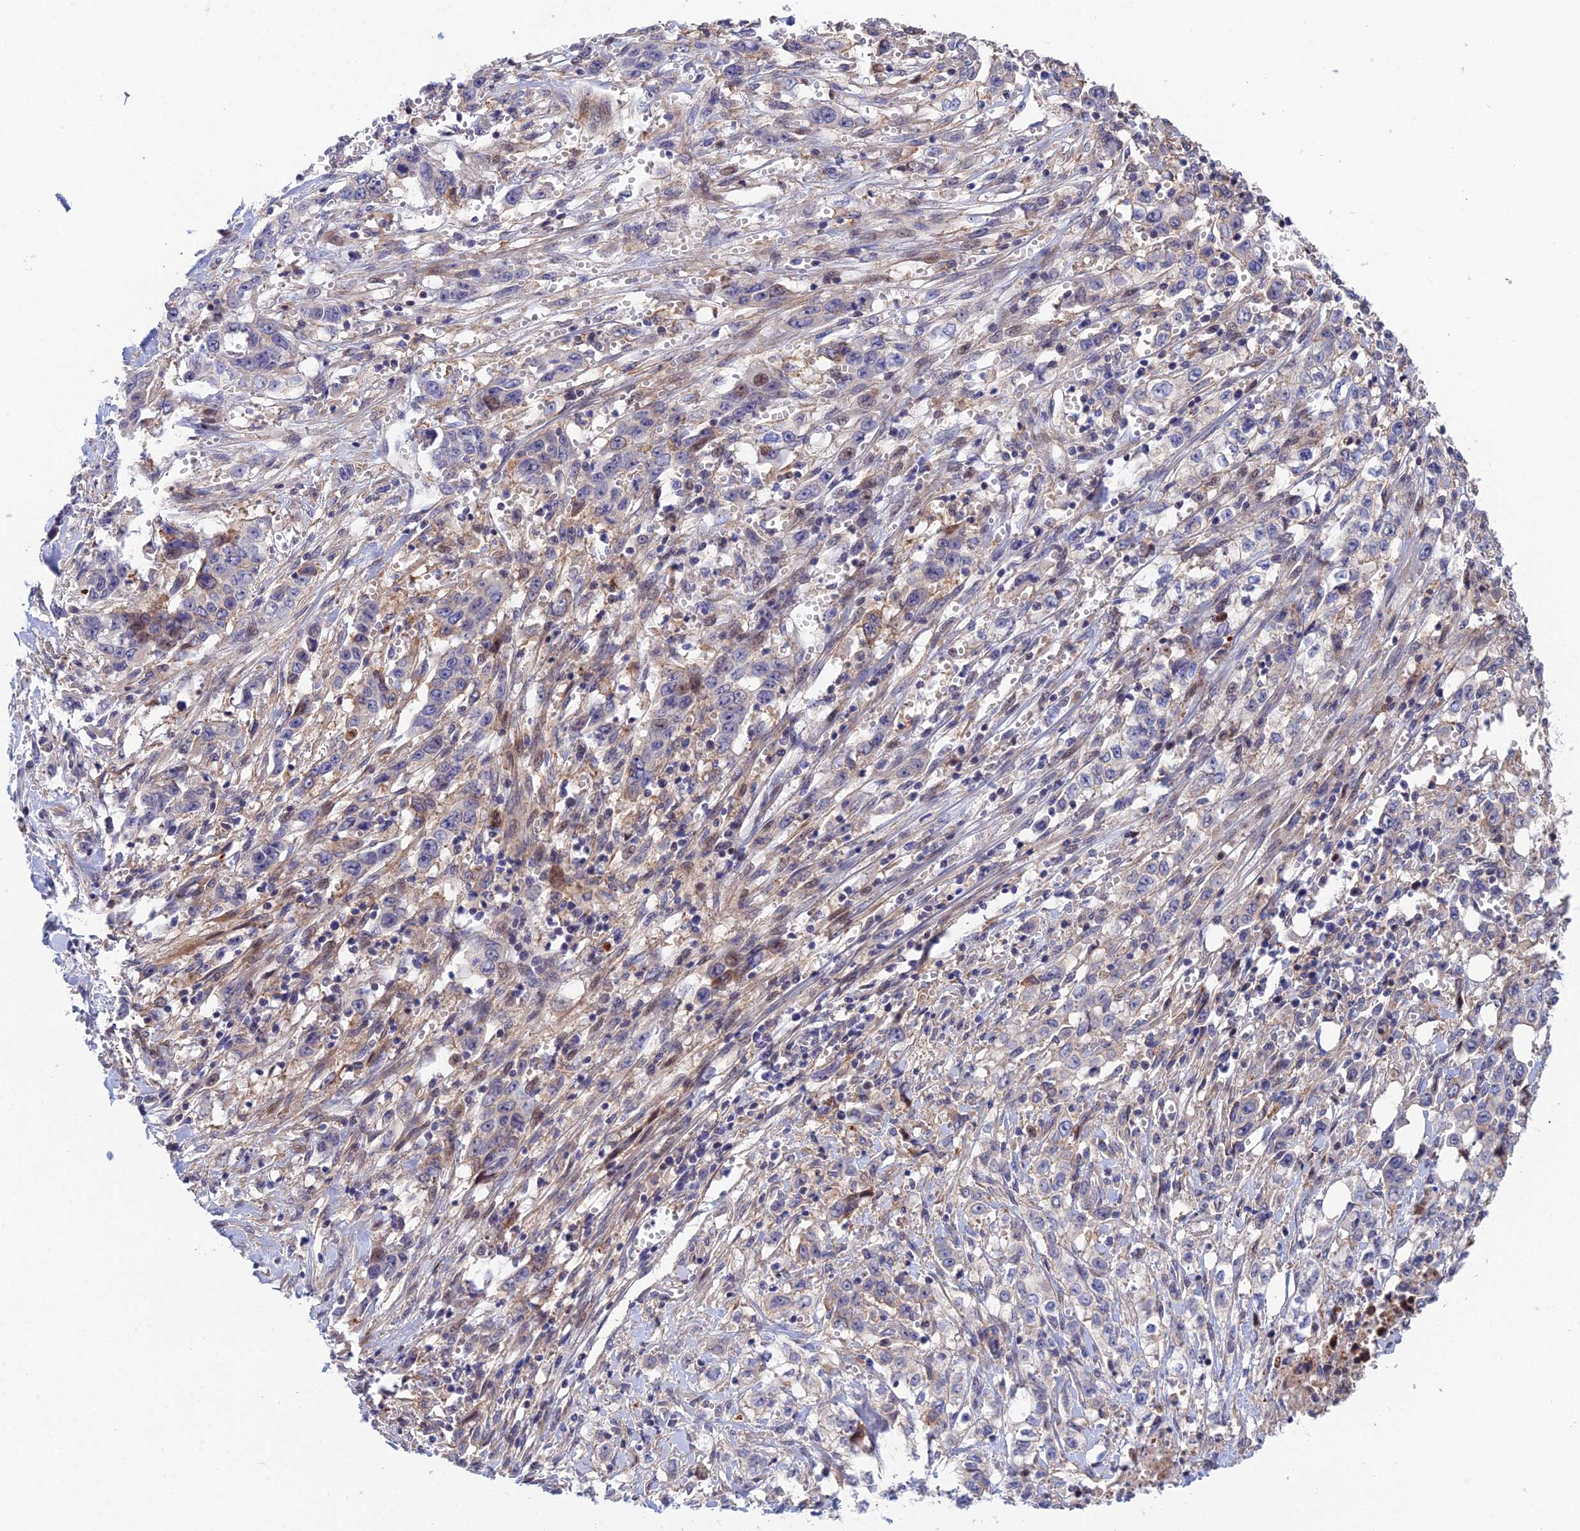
{"staining": {"intensity": "moderate", "quantity": "<25%", "location": "cytoplasmic/membranous"}, "tissue": "stomach cancer", "cell_type": "Tumor cells", "image_type": "cancer", "snomed": [{"axis": "morphology", "description": "Adenocarcinoma, NOS"}, {"axis": "topography", "description": "Stomach, upper"}], "caption": "A micrograph of human stomach cancer (adenocarcinoma) stained for a protein shows moderate cytoplasmic/membranous brown staining in tumor cells.", "gene": "TRIM43B", "patient": {"sex": "male", "age": 62}}